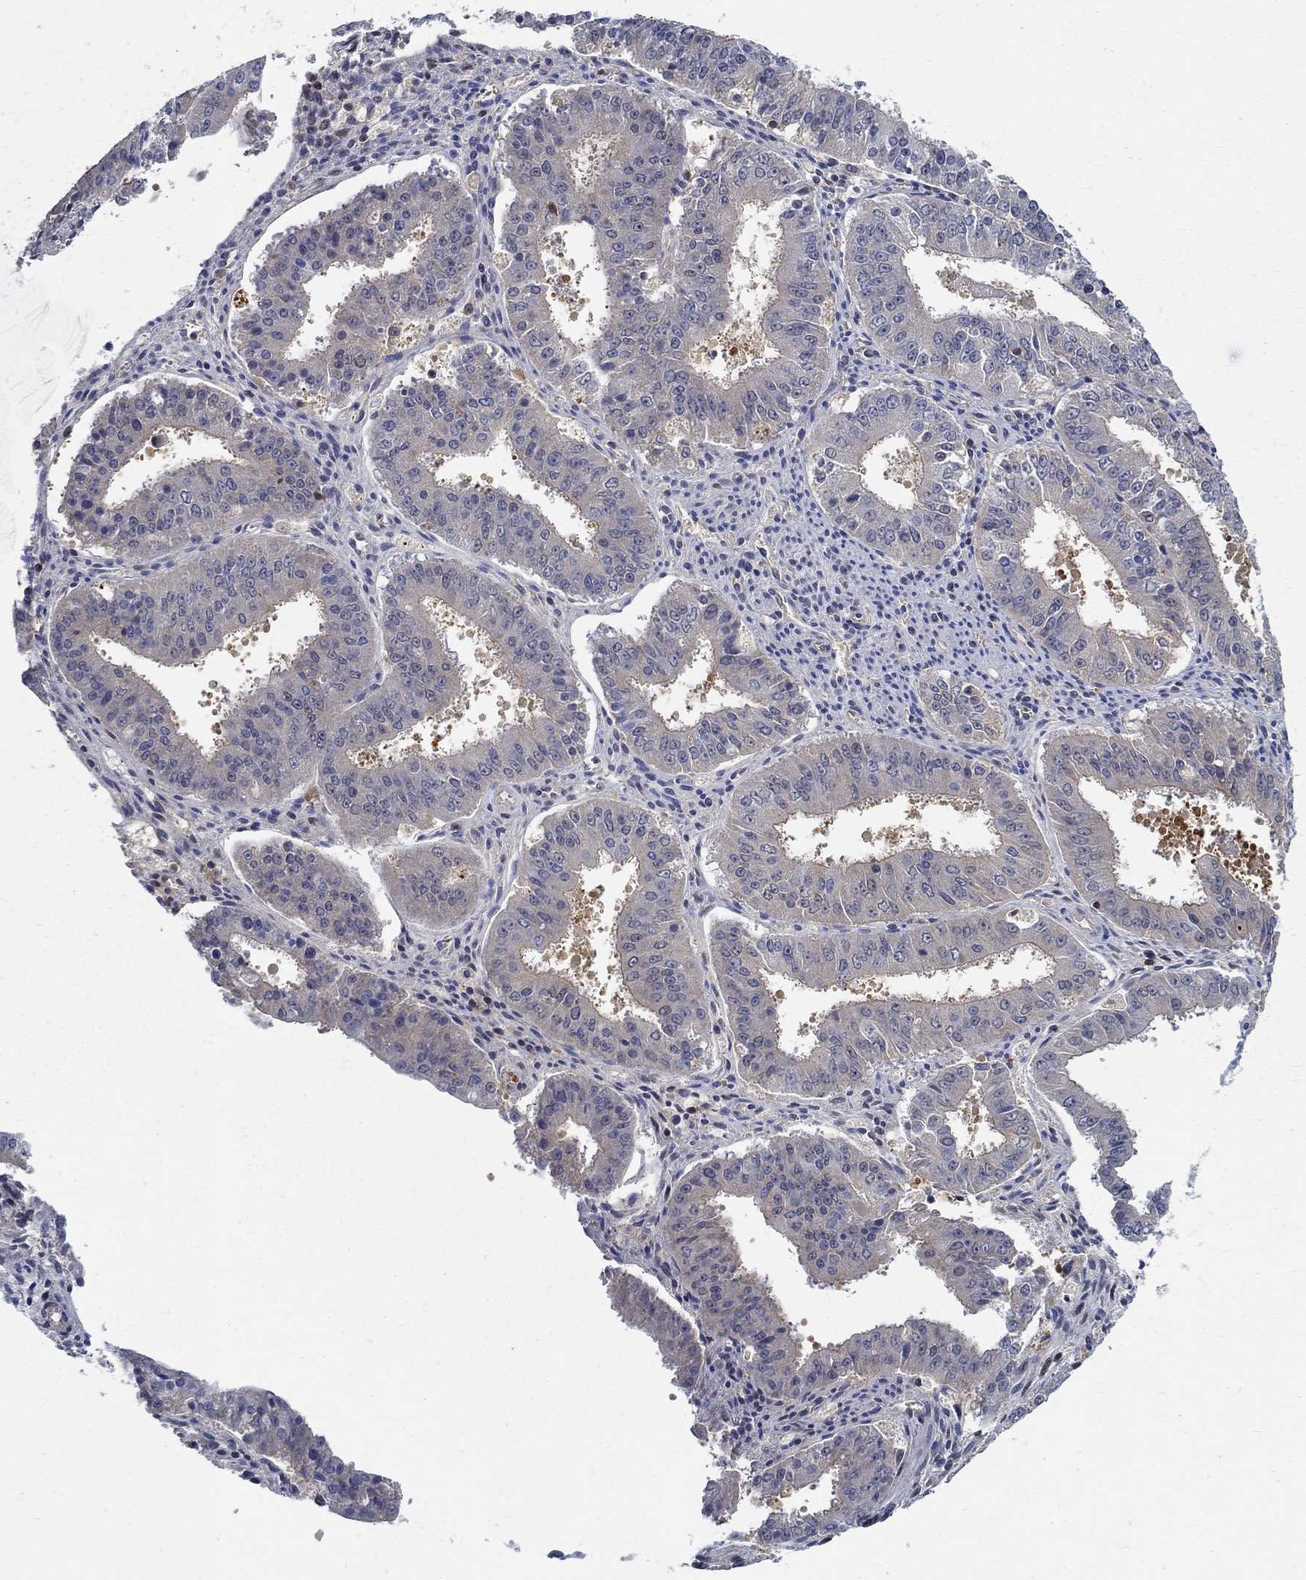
{"staining": {"intensity": "weak", "quantity": "<25%", "location": "nuclear"}, "tissue": "ovarian cancer", "cell_type": "Tumor cells", "image_type": "cancer", "snomed": [{"axis": "morphology", "description": "Carcinoma, endometroid"}, {"axis": "topography", "description": "Ovary"}], "caption": "Immunohistochemistry (IHC) micrograph of neoplastic tissue: ovarian cancer stained with DAB (3,3'-diaminobenzidine) shows no significant protein staining in tumor cells.", "gene": "ZNF594", "patient": {"sex": "female", "age": 42}}